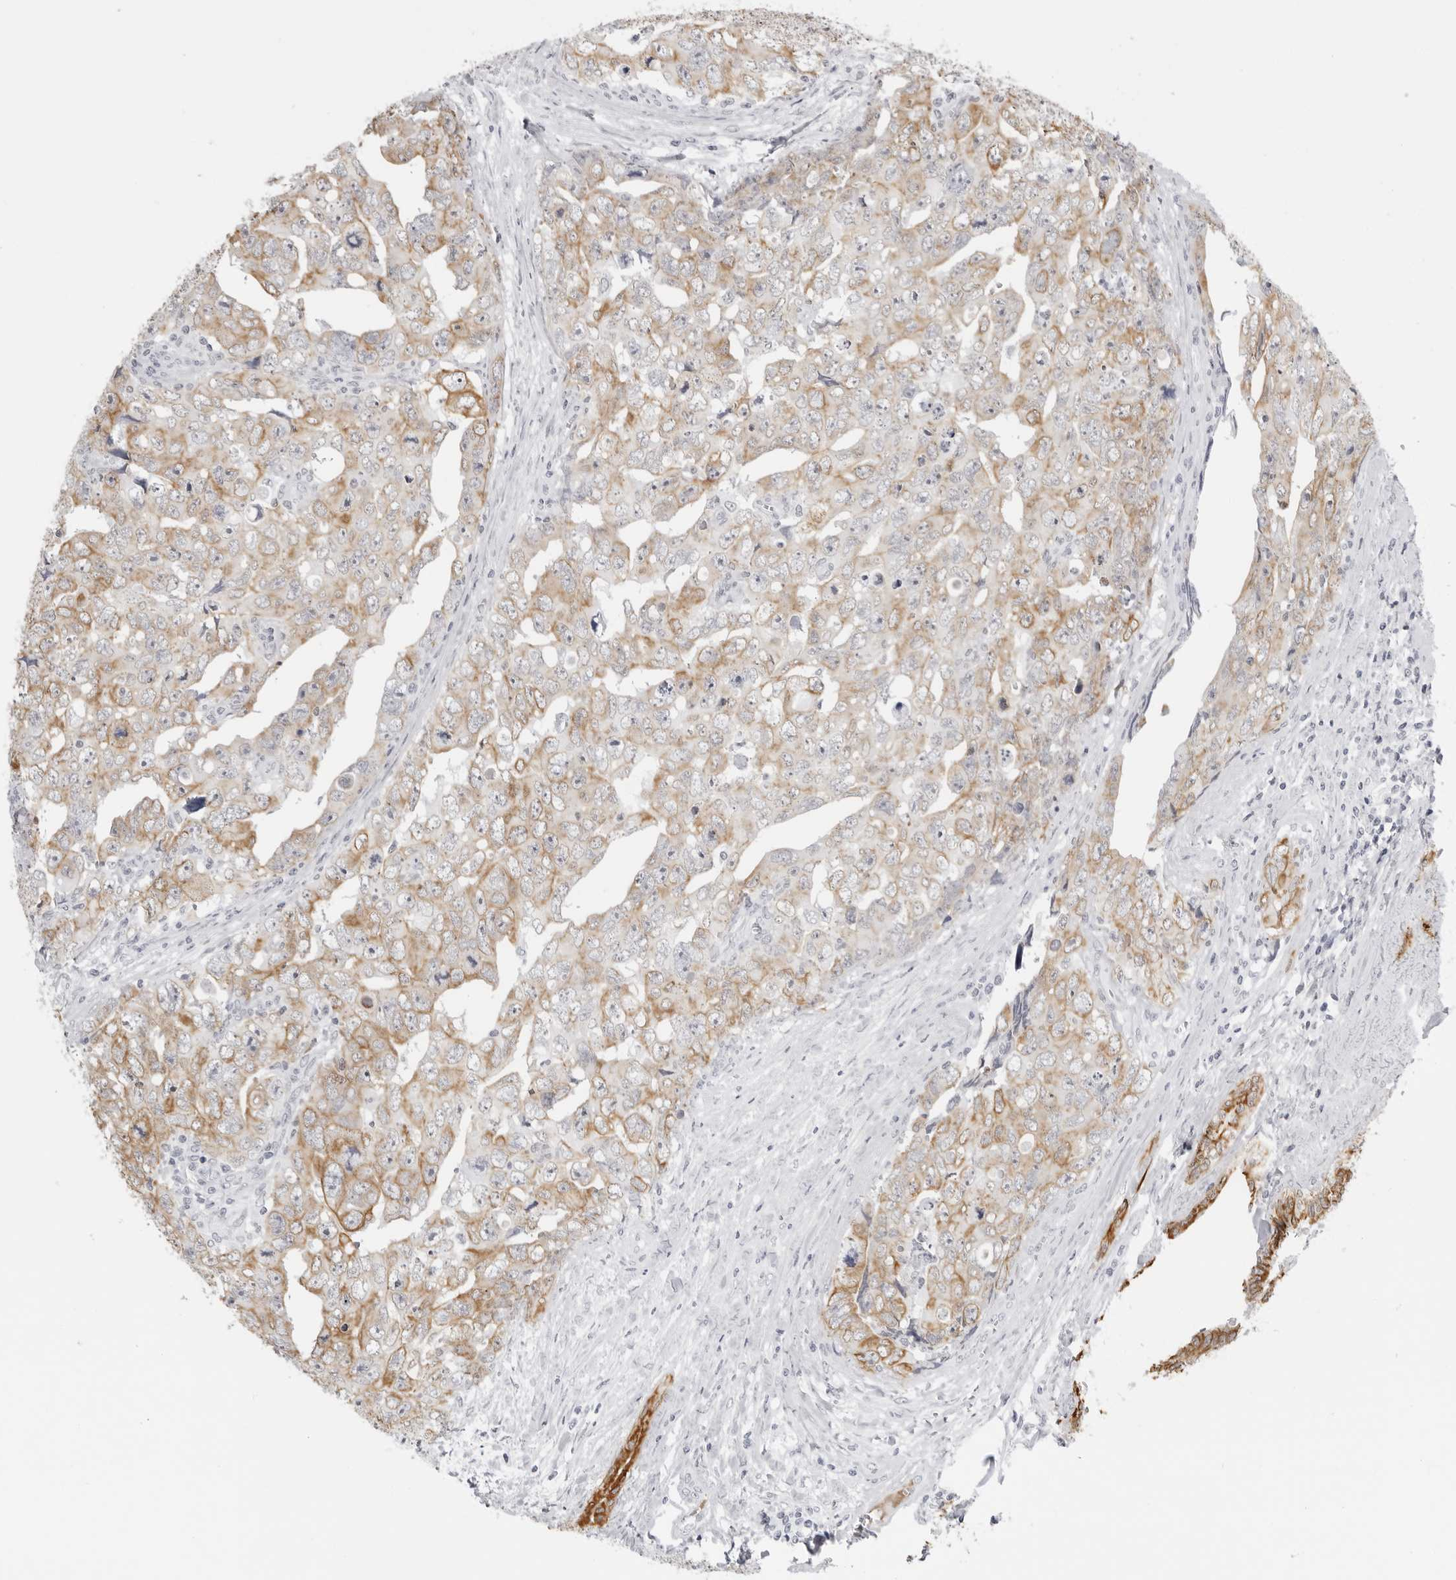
{"staining": {"intensity": "moderate", "quantity": "<25%", "location": "cytoplasmic/membranous"}, "tissue": "testis cancer", "cell_type": "Tumor cells", "image_type": "cancer", "snomed": [{"axis": "morphology", "description": "Carcinoma, Embryonal, NOS"}, {"axis": "topography", "description": "Testis"}], "caption": "A low amount of moderate cytoplasmic/membranous staining is identified in about <25% of tumor cells in testis embryonal carcinoma tissue. (IHC, brightfield microscopy, high magnification).", "gene": "SERPINF2", "patient": {"sex": "male", "age": 28}}